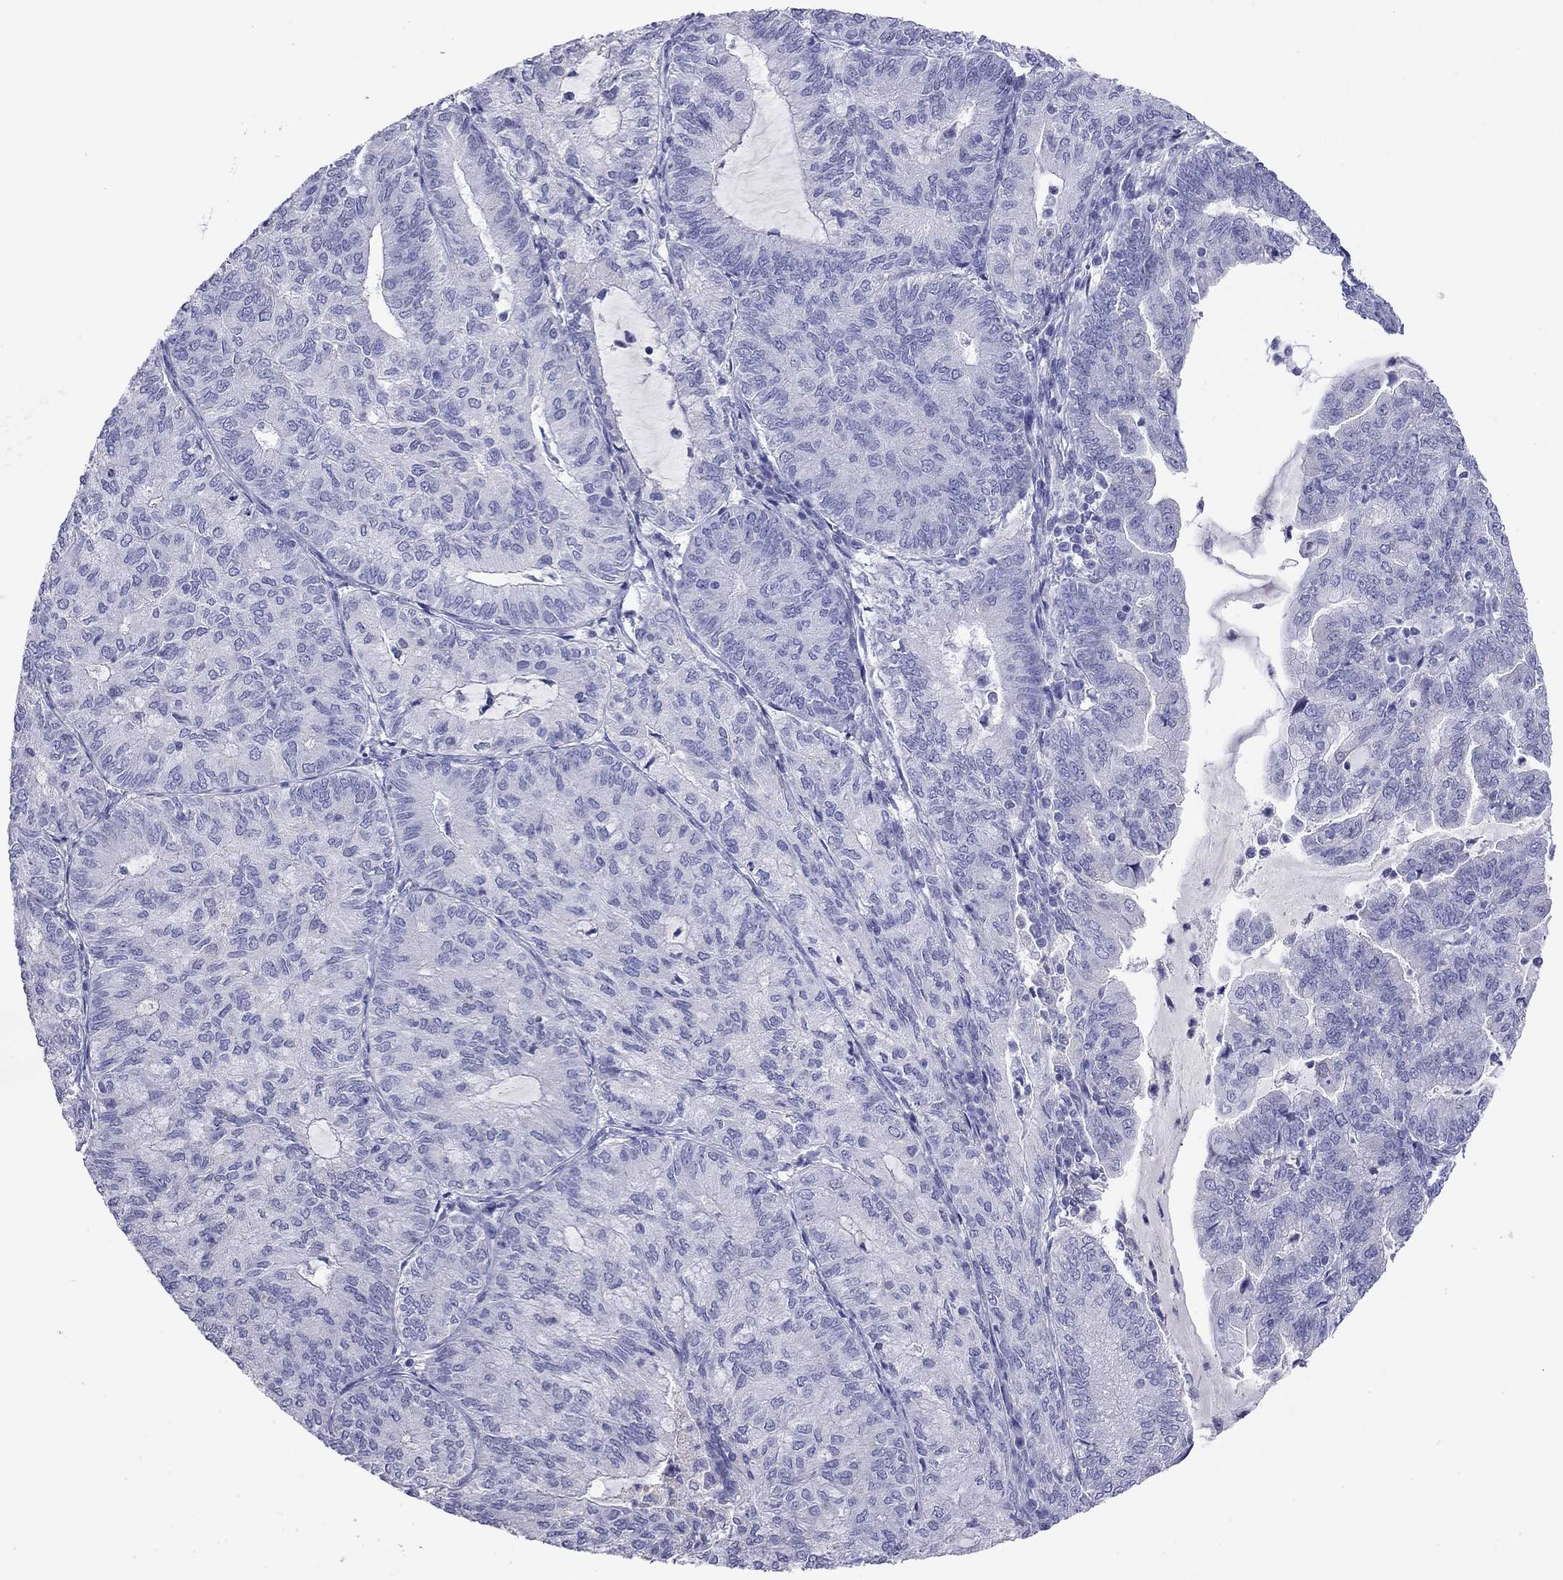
{"staining": {"intensity": "negative", "quantity": "none", "location": "none"}, "tissue": "endometrial cancer", "cell_type": "Tumor cells", "image_type": "cancer", "snomed": [{"axis": "morphology", "description": "Adenocarcinoma, NOS"}, {"axis": "topography", "description": "Endometrium"}], "caption": "Immunohistochemistry (IHC) photomicrograph of neoplastic tissue: endometrial adenocarcinoma stained with DAB demonstrates no significant protein expression in tumor cells.", "gene": "ODF4", "patient": {"sex": "female", "age": 82}}